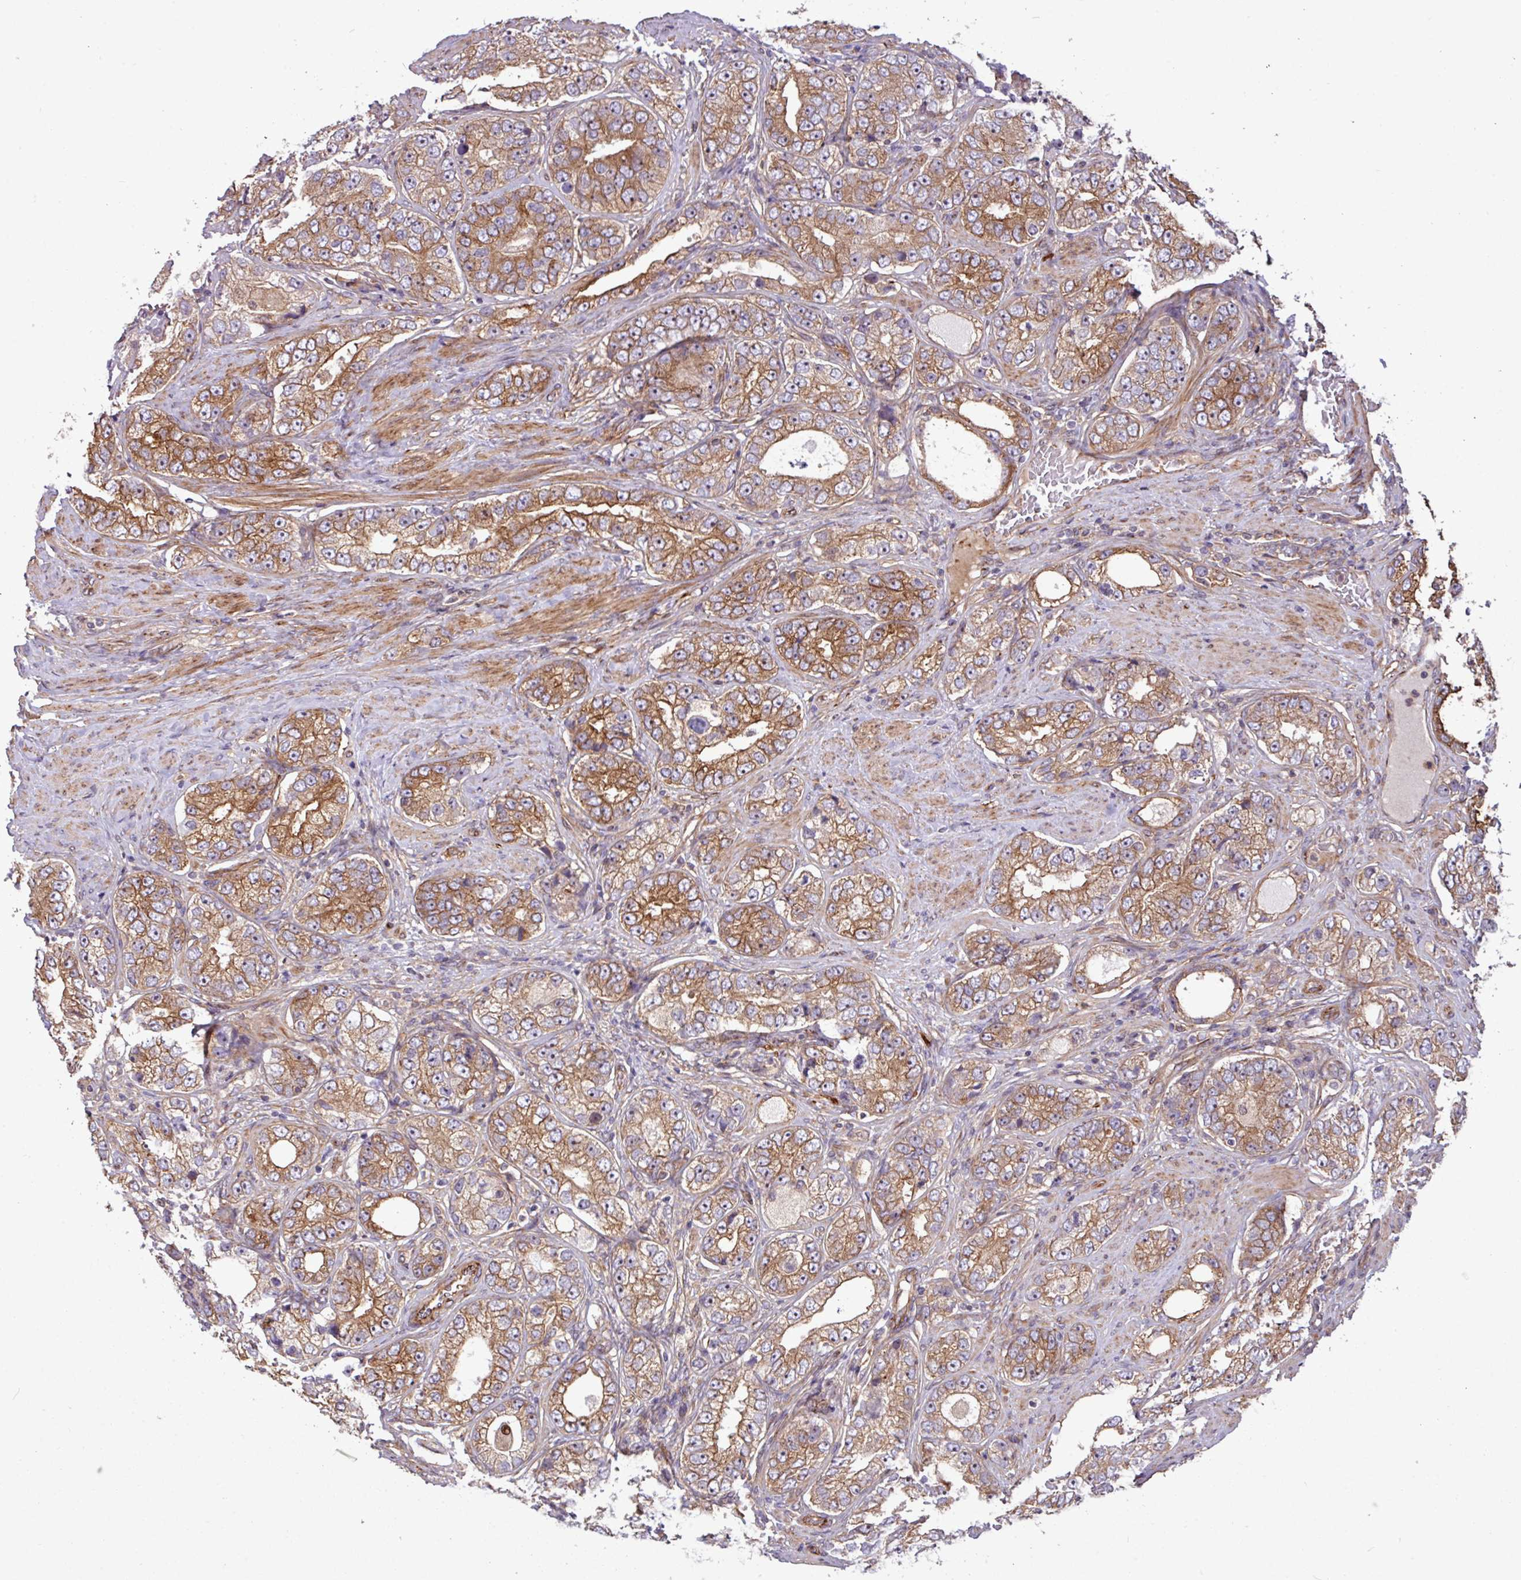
{"staining": {"intensity": "strong", "quantity": ">75%", "location": "cytoplasmic/membranous"}, "tissue": "prostate cancer", "cell_type": "Tumor cells", "image_type": "cancer", "snomed": [{"axis": "morphology", "description": "Adenocarcinoma, High grade"}, {"axis": "topography", "description": "Prostate"}], "caption": "This is an image of IHC staining of adenocarcinoma (high-grade) (prostate), which shows strong staining in the cytoplasmic/membranous of tumor cells.", "gene": "ZNF300", "patient": {"sex": "male", "age": 56}}